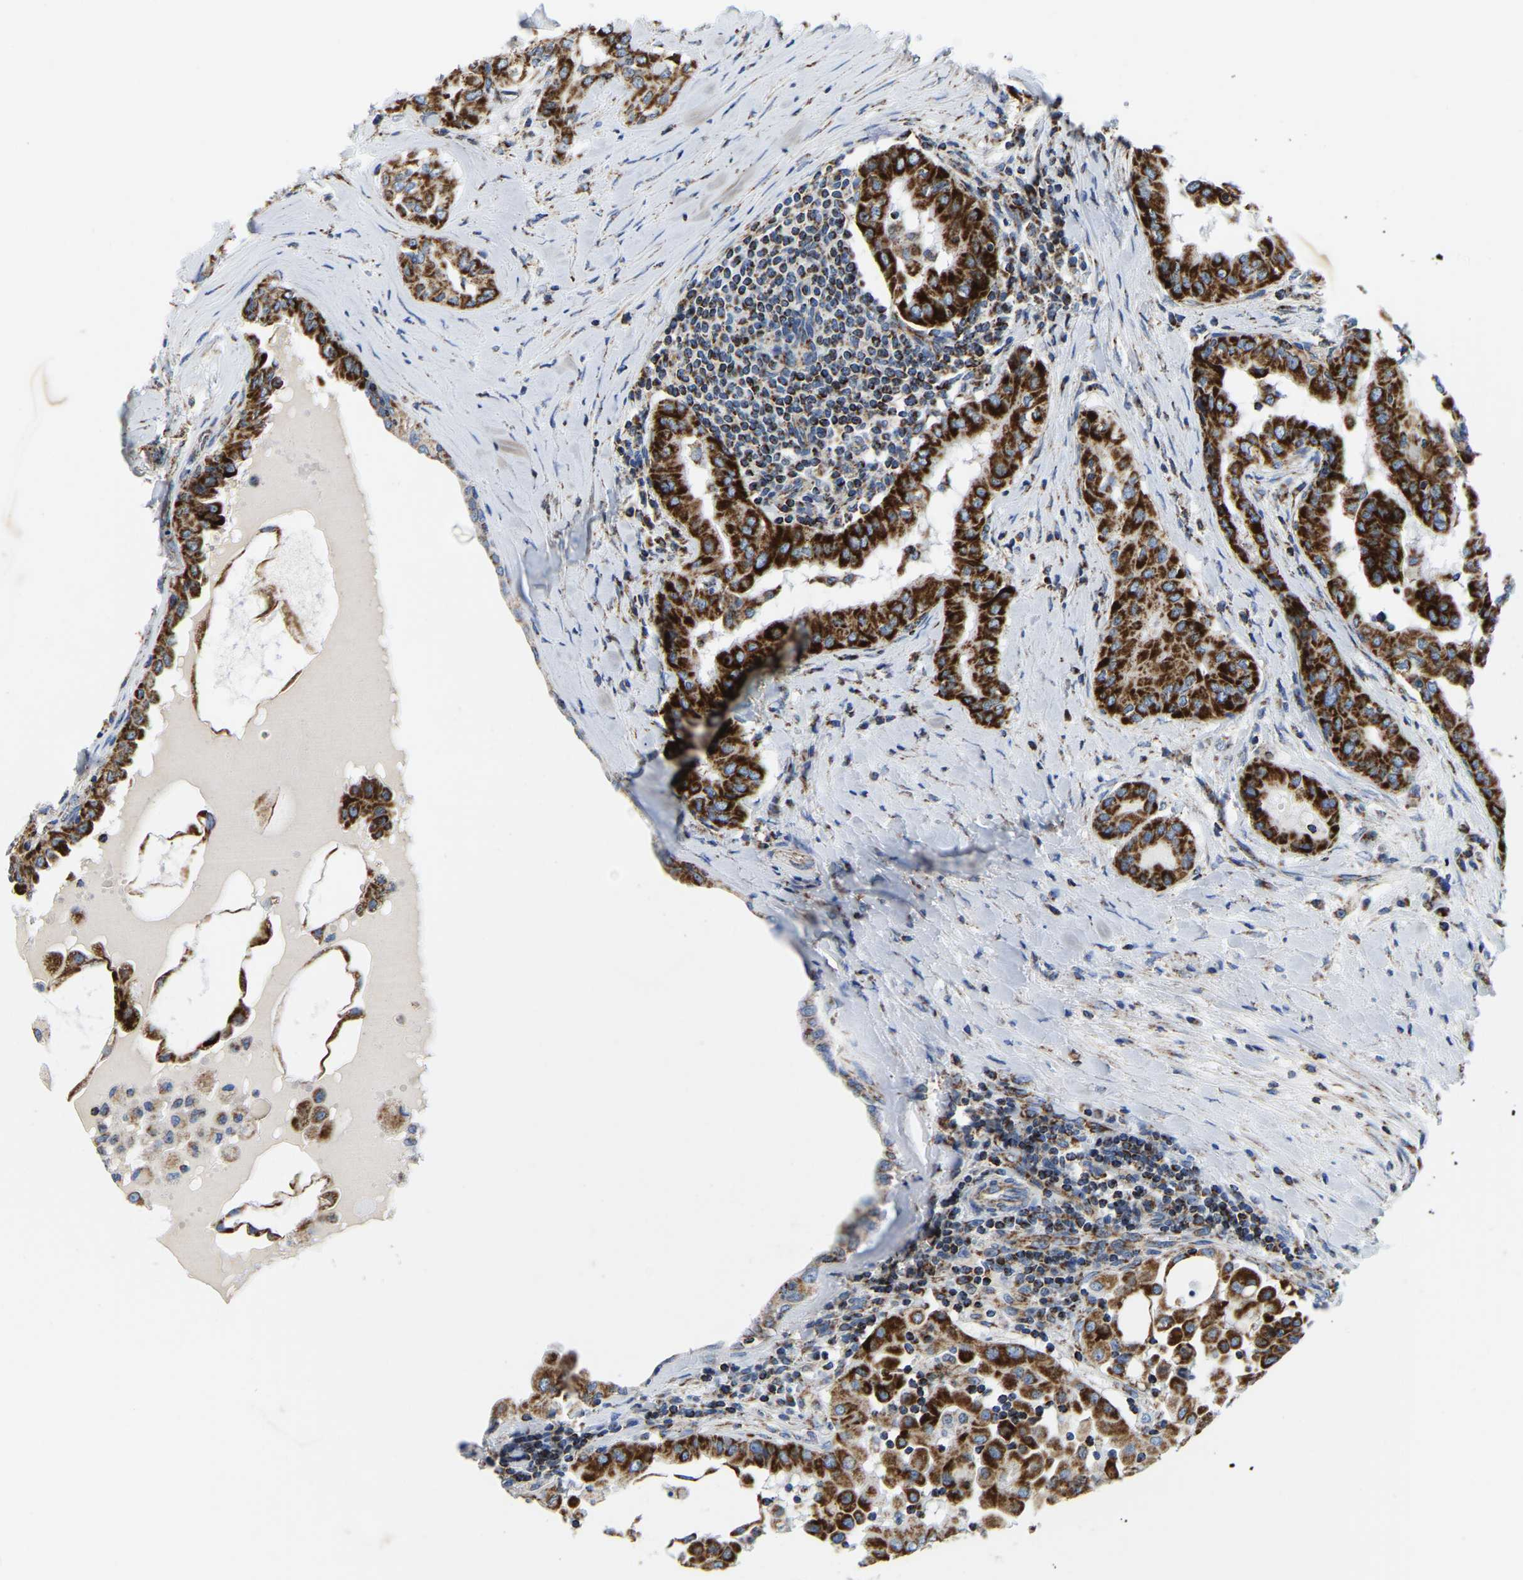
{"staining": {"intensity": "strong", "quantity": ">75%", "location": "cytoplasmic/membranous"}, "tissue": "thyroid cancer", "cell_type": "Tumor cells", "image_type": "cancer", "snomed": [{"axis": "morphology", "description": "Papillary adenocarcinoma, NOS"}, {"axis": "topography", "description": "Thyroid gland"}], "caption": "High-magnification brightfield microscopy of thyroid cancer stained with DAB (3,3'-diaminobenzidine) (brown) and counterstained with hematoxylin (blue). tumor cells exhibit strong cytoplasmic/membranous staining is appreciated in approximately>75% of cells.", "gene": "SFXN1", "patient": {"sex": "male", "age": 33}}